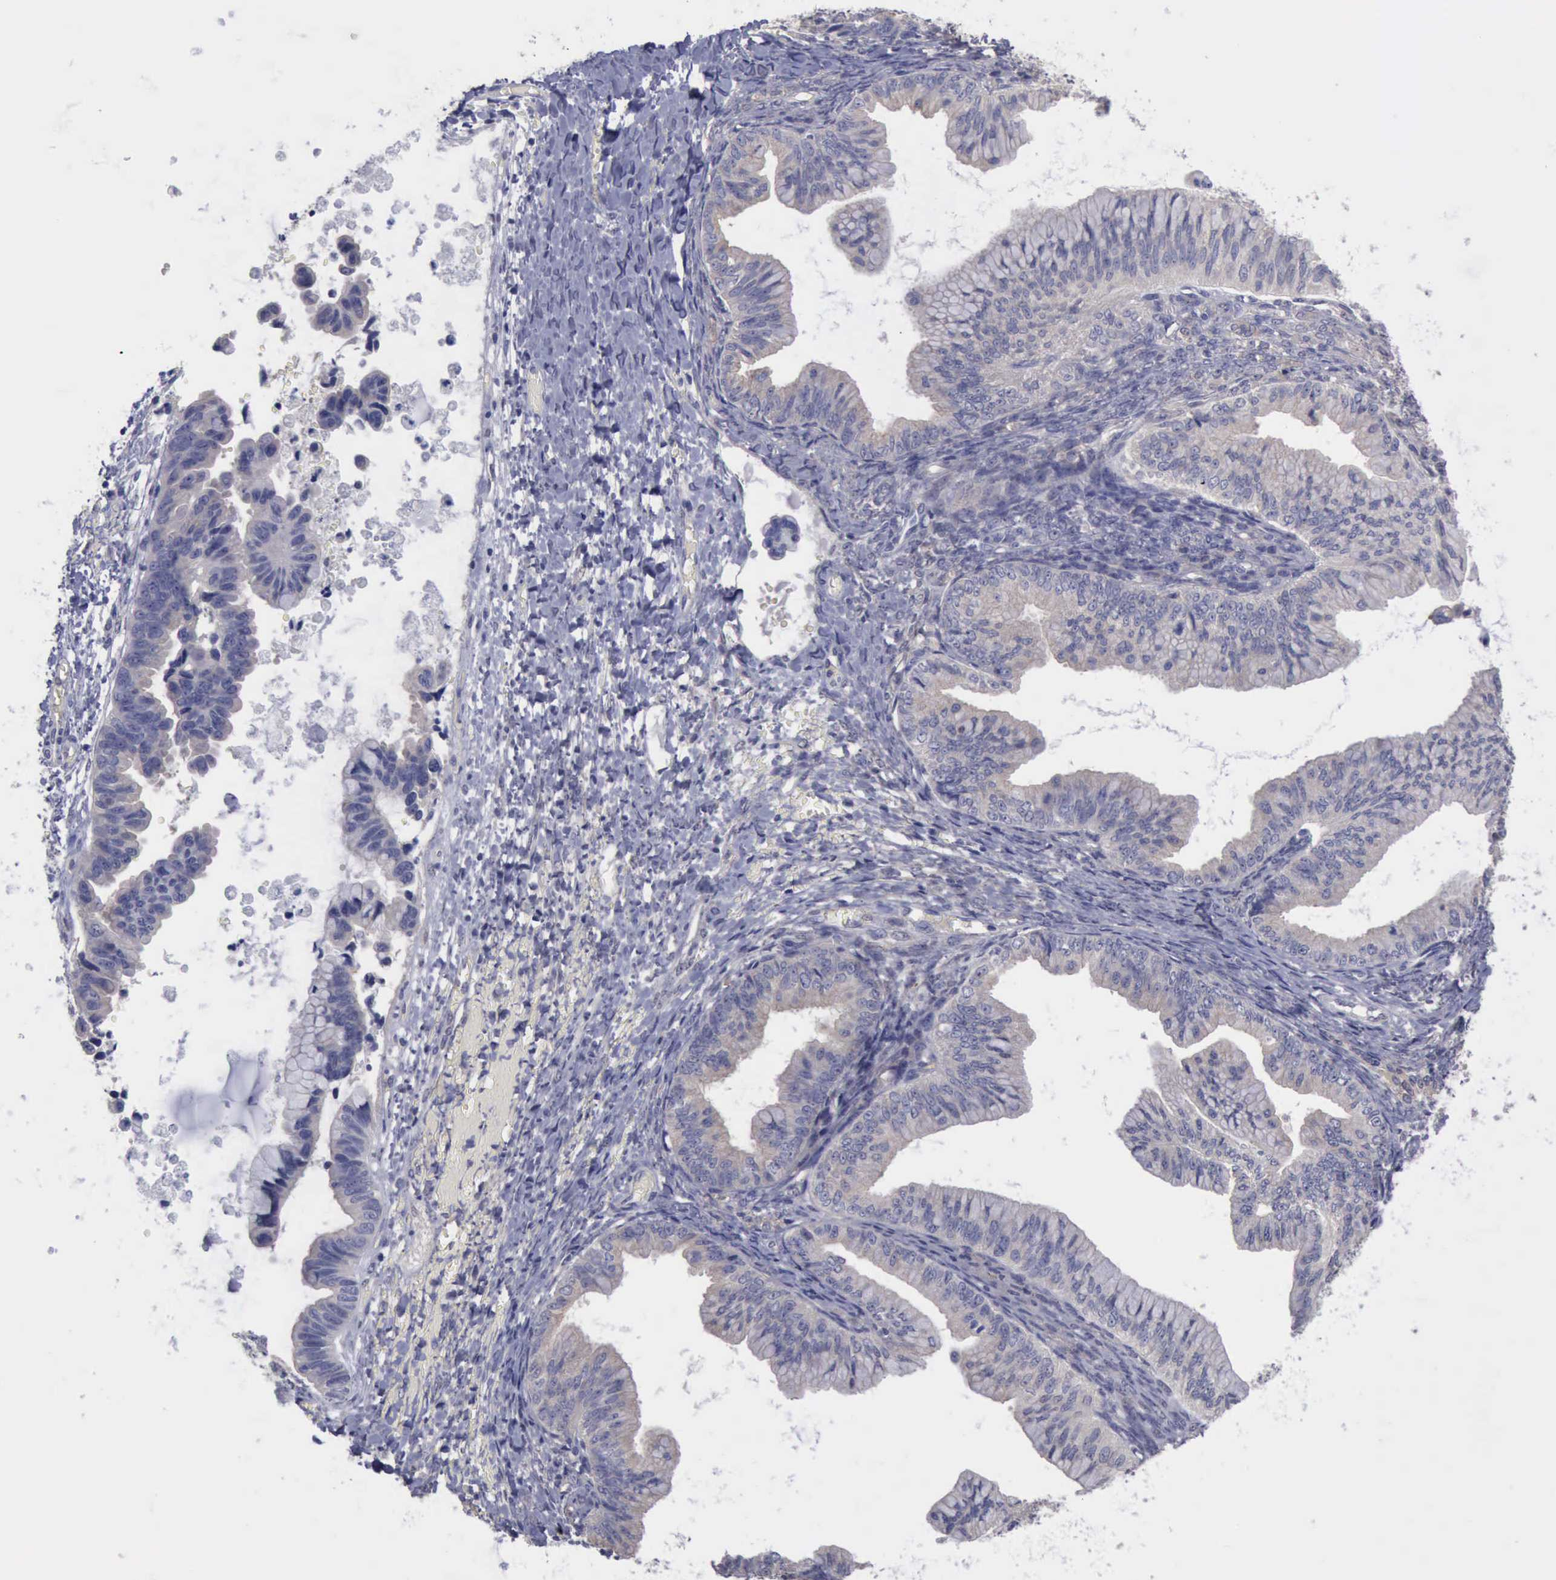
{"staining": {"intensity": "negative", "quantity": "none", "location": "none"}, "tissue": "ovarian cancer", "cell_type": "Tumor cells", "image_type": "cancer", "snomed": [{"axis": "morphology", "description": "Cystadenocarcinoma, mucinous, NOS"}, {"axis": "topography", "description": "Ovary"}], "caption": "Ovarian cancer stained for a protein using immunohistochemistry exhibits no staining tumor cells.", "gene": "PHKA1", "patient": {"sex": "female", "age": 36}}